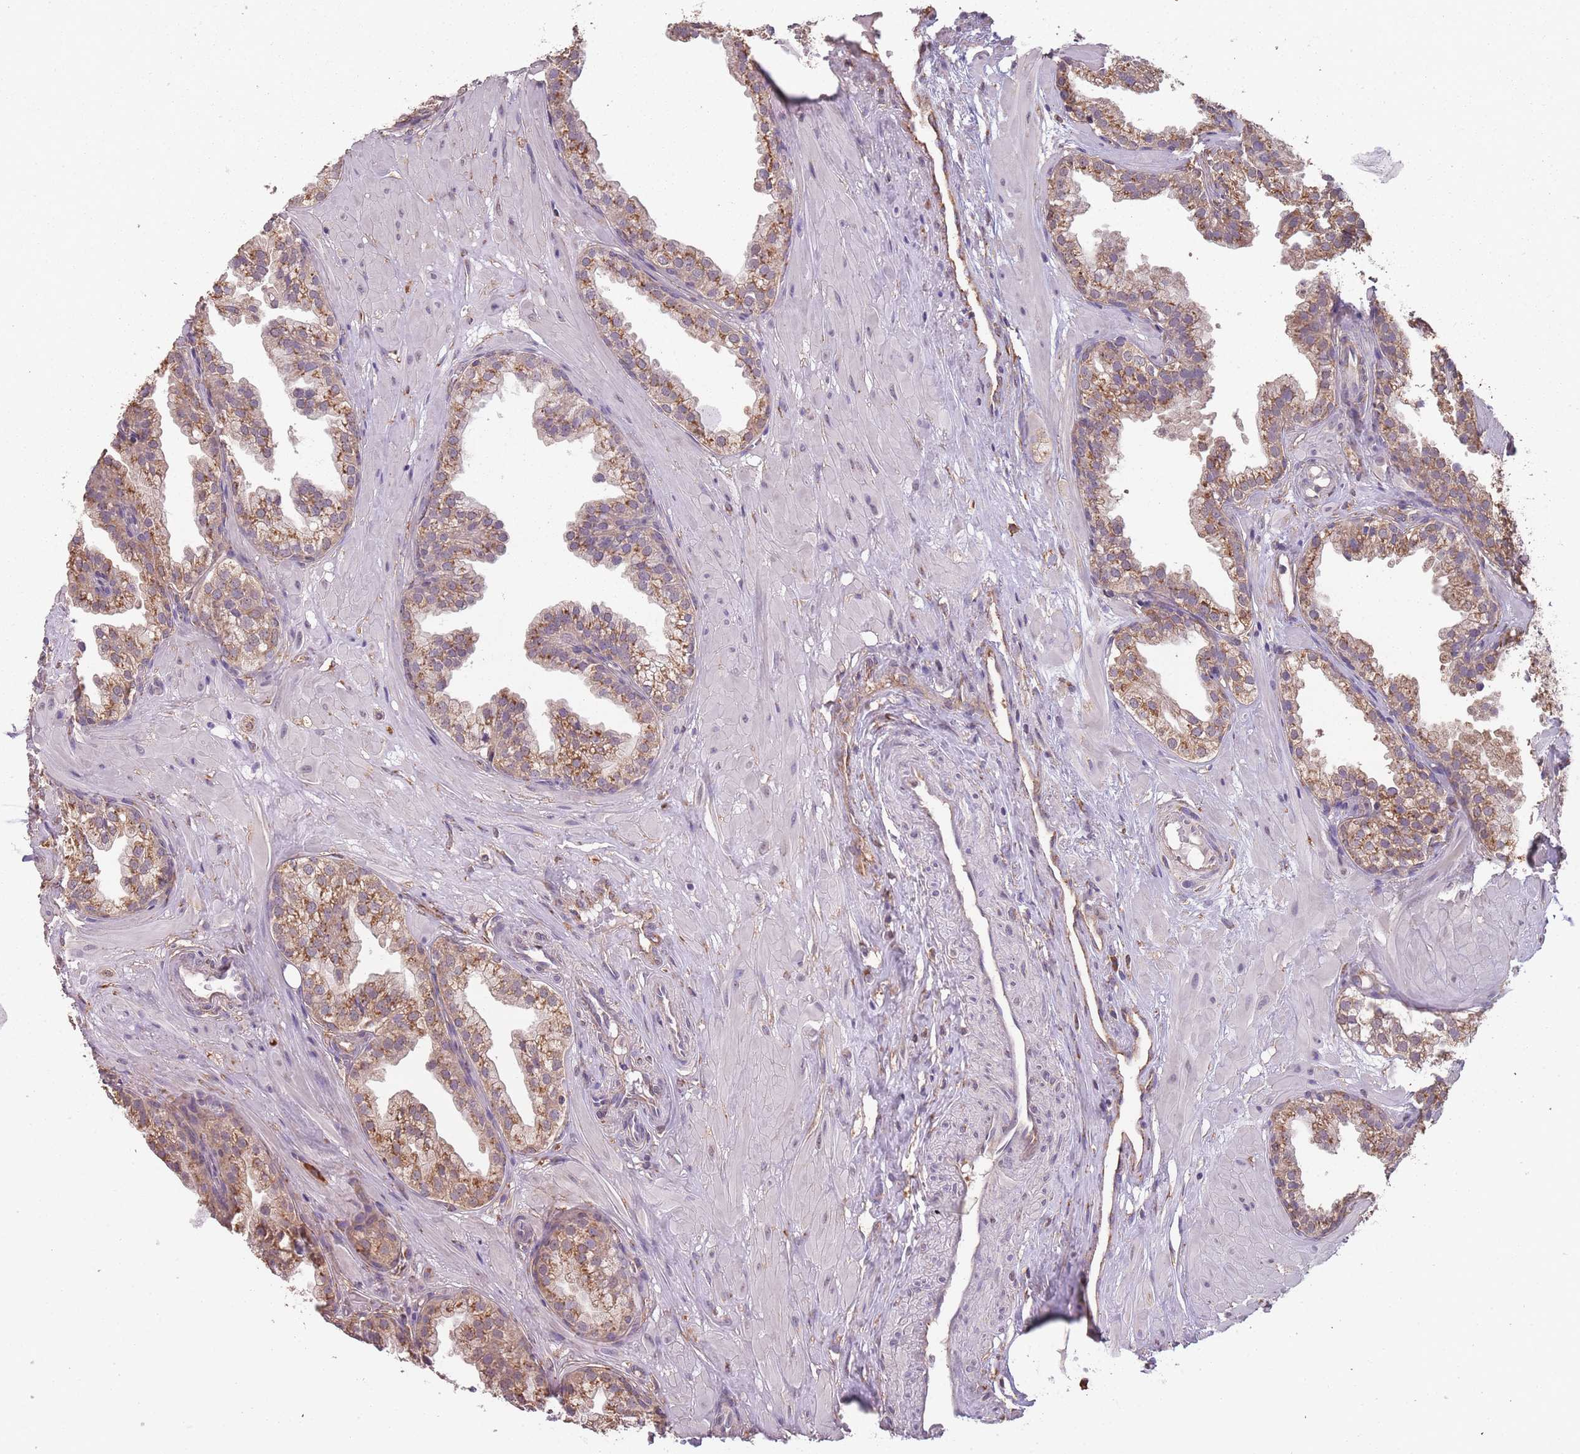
{"staining": {"intensity": "moderate", "quantity": ">75%", "location": "cytoplasmic/membranous"}, "tissue": "prostate", "cell_type": "Glandular cells", "image_type": "normal", "snomed": [{"axis": "morphology", "description": "Normal tissue, NOS"}, {"axis": "topography", "description": "Prostate"}, {"axis": "topography", "description": "Peripheral nerve tissue"}], "caption": "About >75% of glandular cells in normal prostate reveal moderate cytoplasmic/membranous protein staining as visualized by brown immunohistochemical staining.", "gene": "SANBR", "patient": {"sex": "male", "age": 55}}